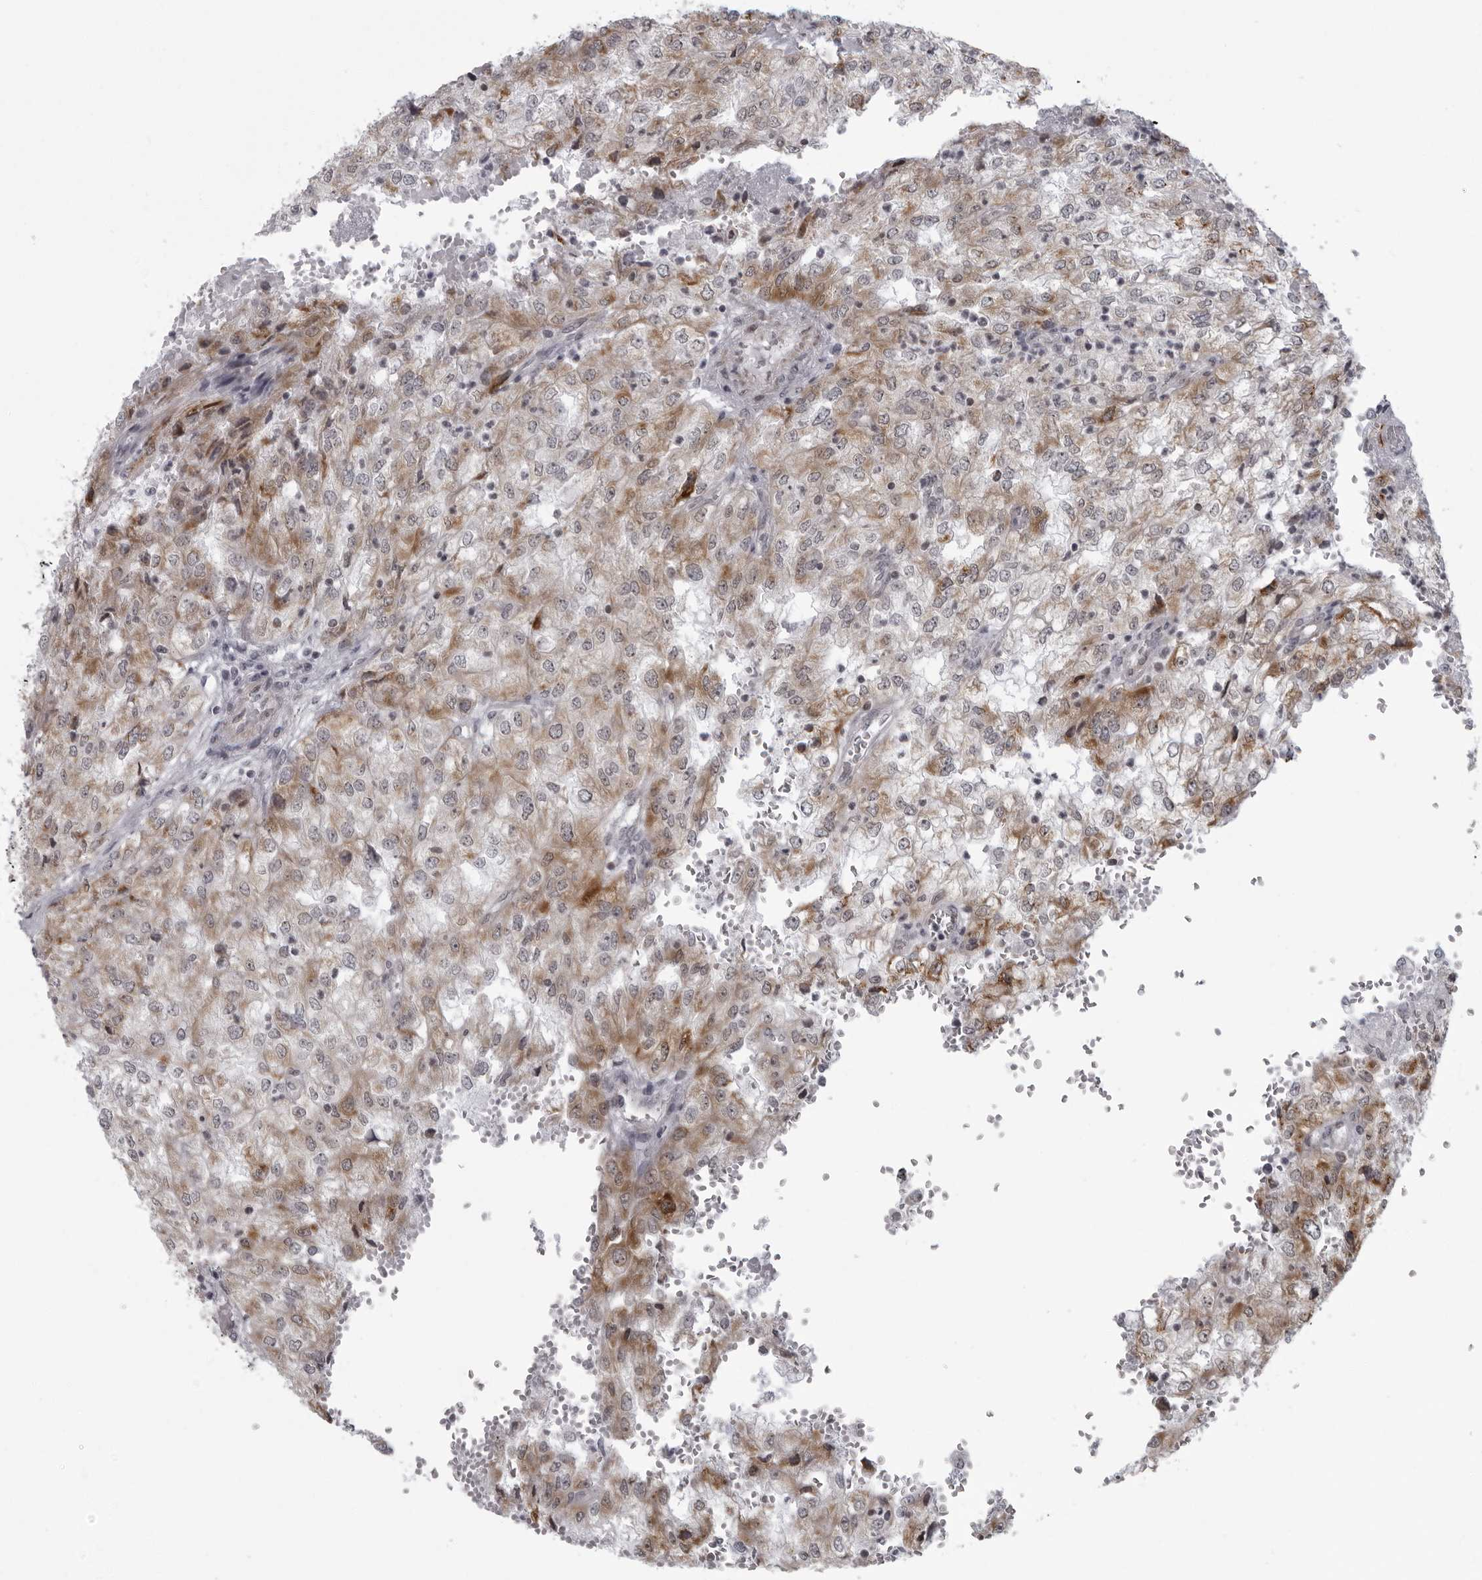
{"staining": {"intensity": "moderate", "quantity": ">75%", "location": "cytoplasmic/membranous"}, "tissue": "renal cancer", "cell_type": "Tumor cells", "image_type": "cancer", "snomed": [{"axis": "morphology", "description": "Adenocarcinoma, NOS"}, {"axis": "topography", "description": "Kidney"}], "caption": "This is a histology image of immunohistochemistry staining of renal adenocarcinoma, which shows moderate positivity in the cytoplasmic/membranous of tumor cells.", "gene": "RTCA", "patient": {"sex": "female", "age": 54}}